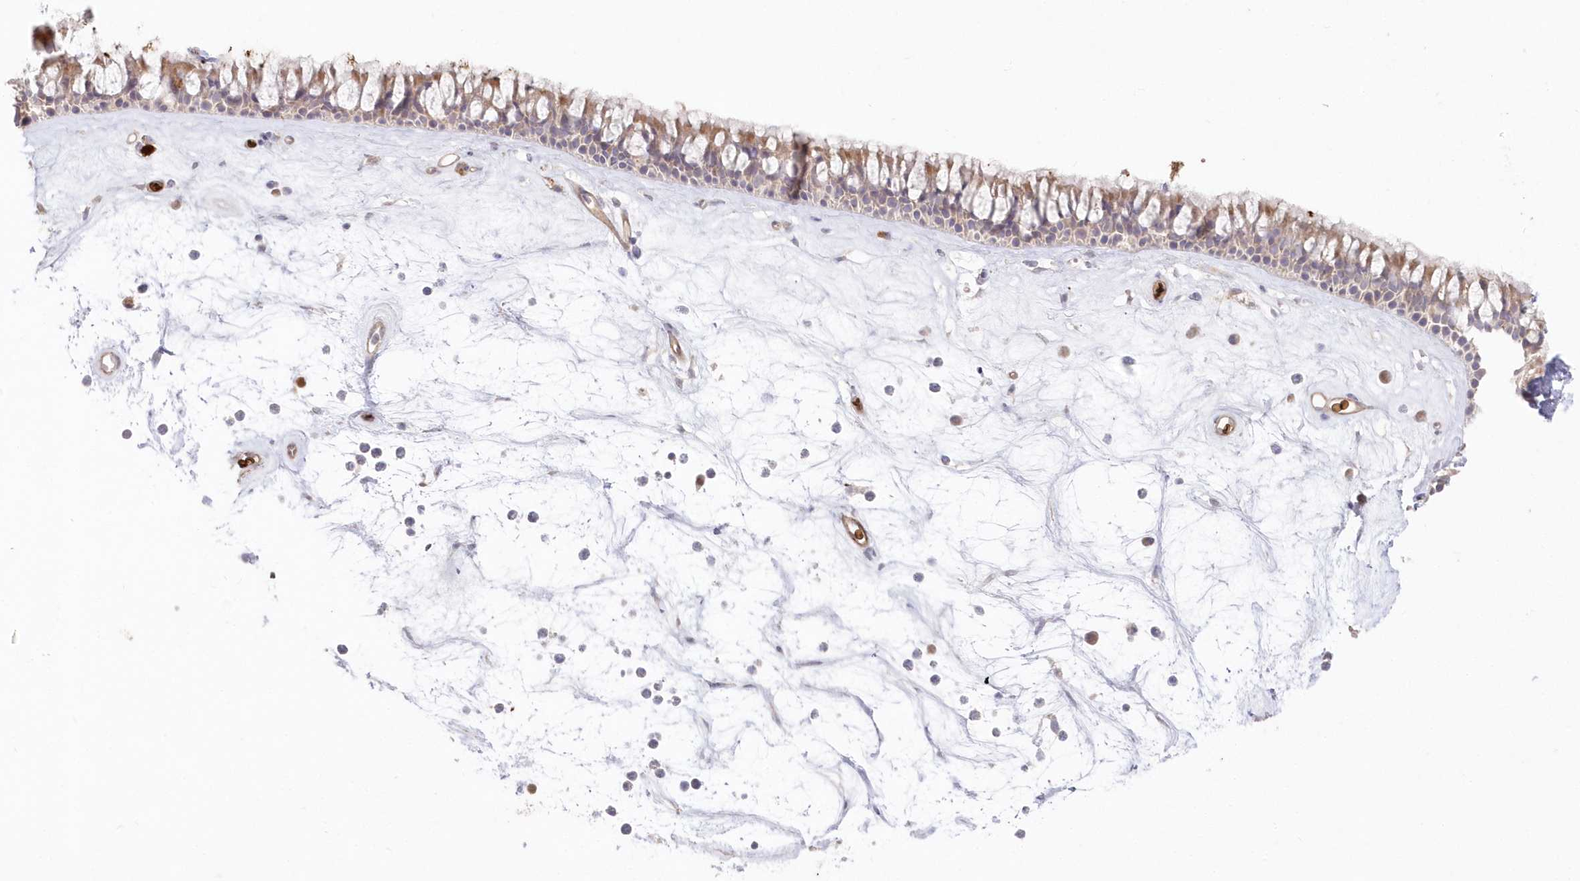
{"staining": {"intensity": "moderate", "quantity": "<25%", "location": "cytoplasmic/membranous"}, "tissue": "nasopharynx", "cell_type": "Respiratory epithelial cells", "image_type": "normal", "snomed": [{"axis": "morphology", "description": "Normal tissue, NOS"}, {"axis": "topography", "description": "Nasopharynx"}], "caption": "Protein positivity by immunohistochemistry (IHC) shows moderate cytoplasmic/membranous positivity in about <25% of respiratory epithelial cells in normal nasopharynx. The protein of interest is stained brown, and the nuclei are stained in blue (DAB (3,3'-diaminobenzidine) IHC with brightfield microscopy, high magnification).", "gene": "SERINC1", "patient": {"sex": "male", "age": 64}}